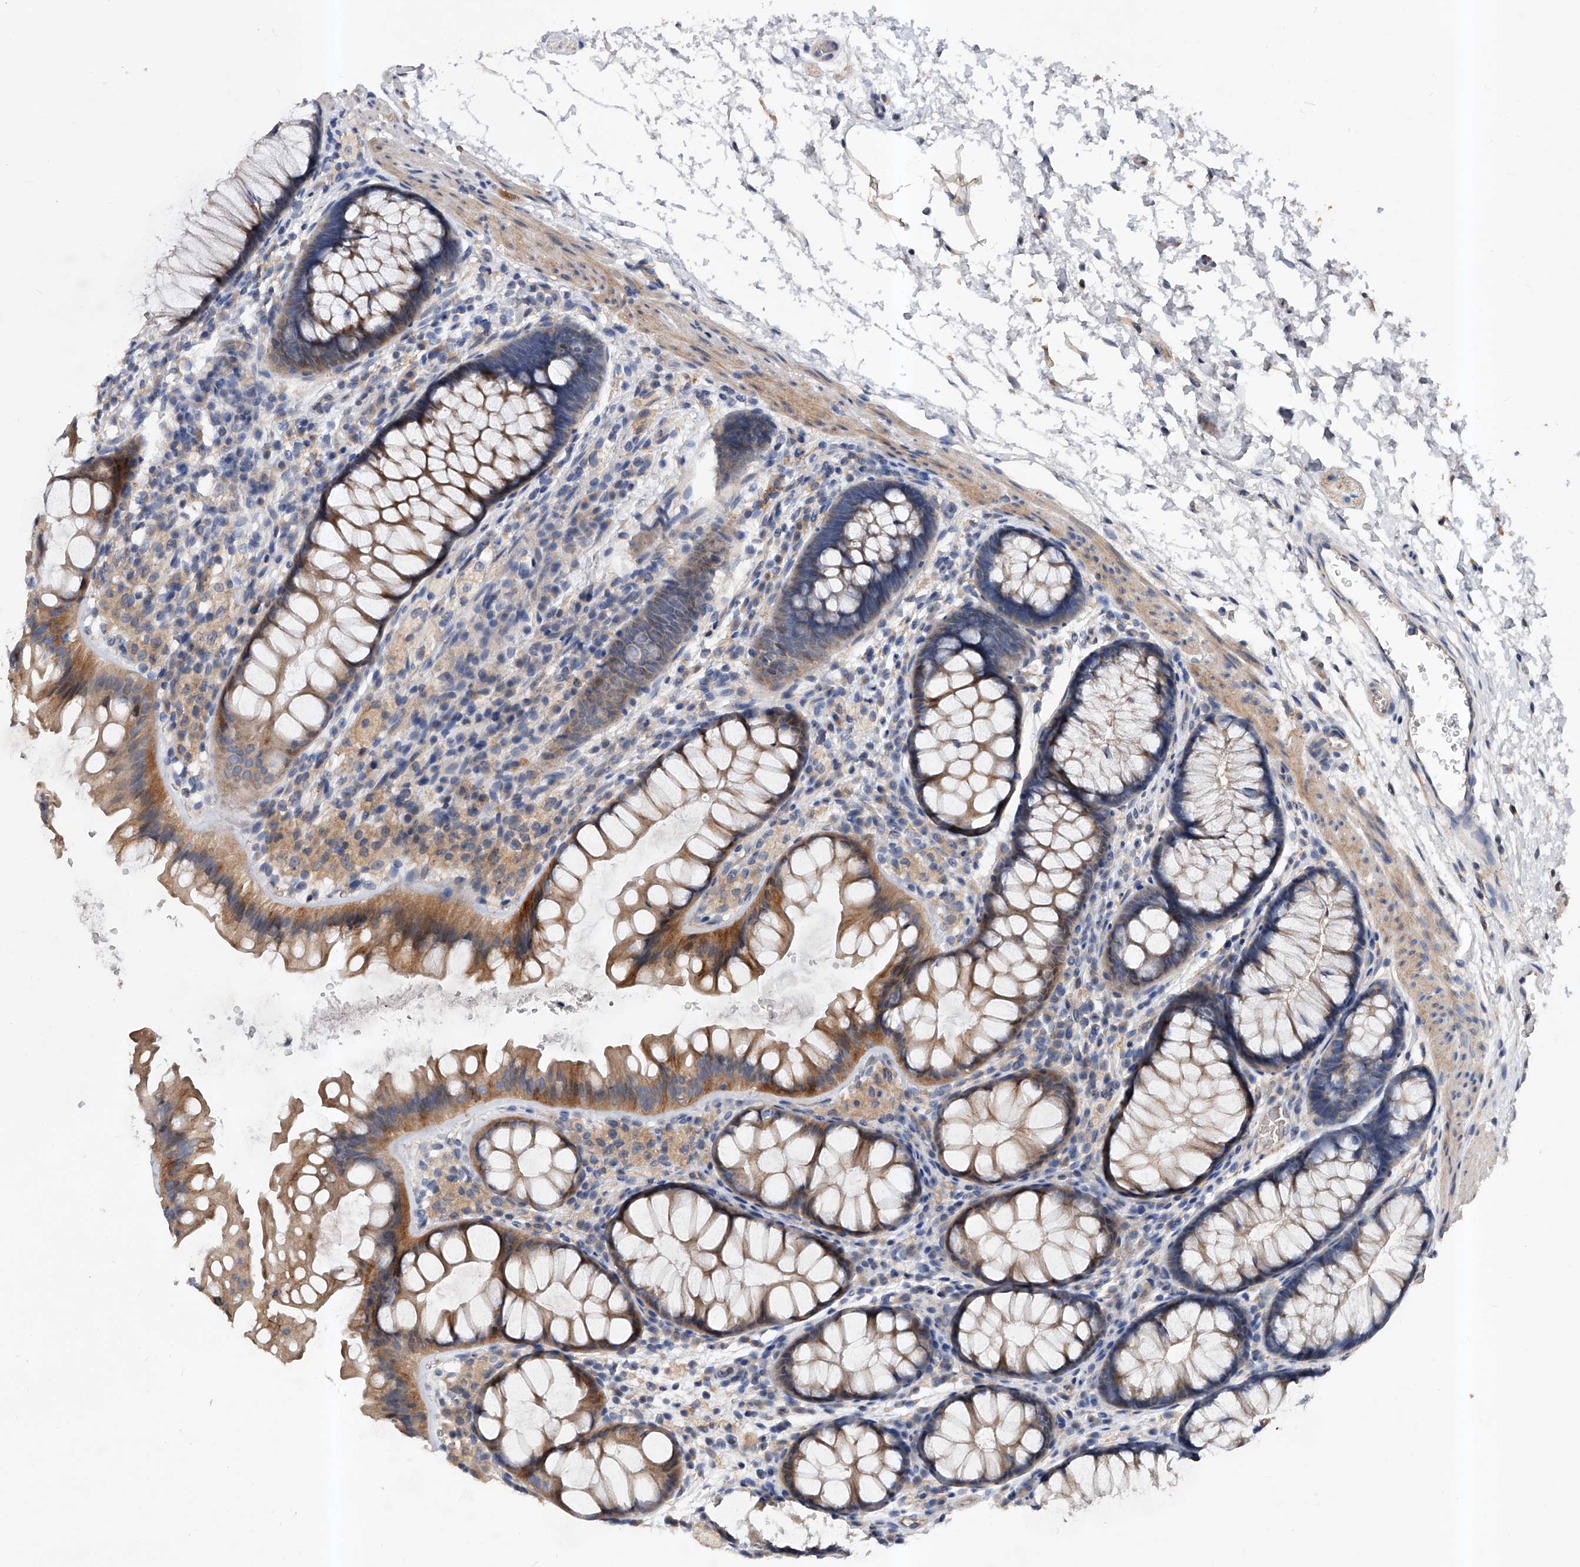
{"staining": {"intensity": "moderate", "quantity": ">75%", "location": "cytoplasmic/membranous"}, "tissue": "colon", "cell_type": "Endothelial cells", "image_type": "normal", "snomed": [{"axis": "morphology", "description": "Normal tissue, NOS"}, {"axis": "topography", "description": "Colon"}], "caption": "Immunohistochemical staining of unremarkable human colon shows medium levels of moderate cytoplasmic/membranous positivity in about >75% of endothelial cells.", "gene": "ARL4C", "patient": {"sex": "female", "age": 62}}